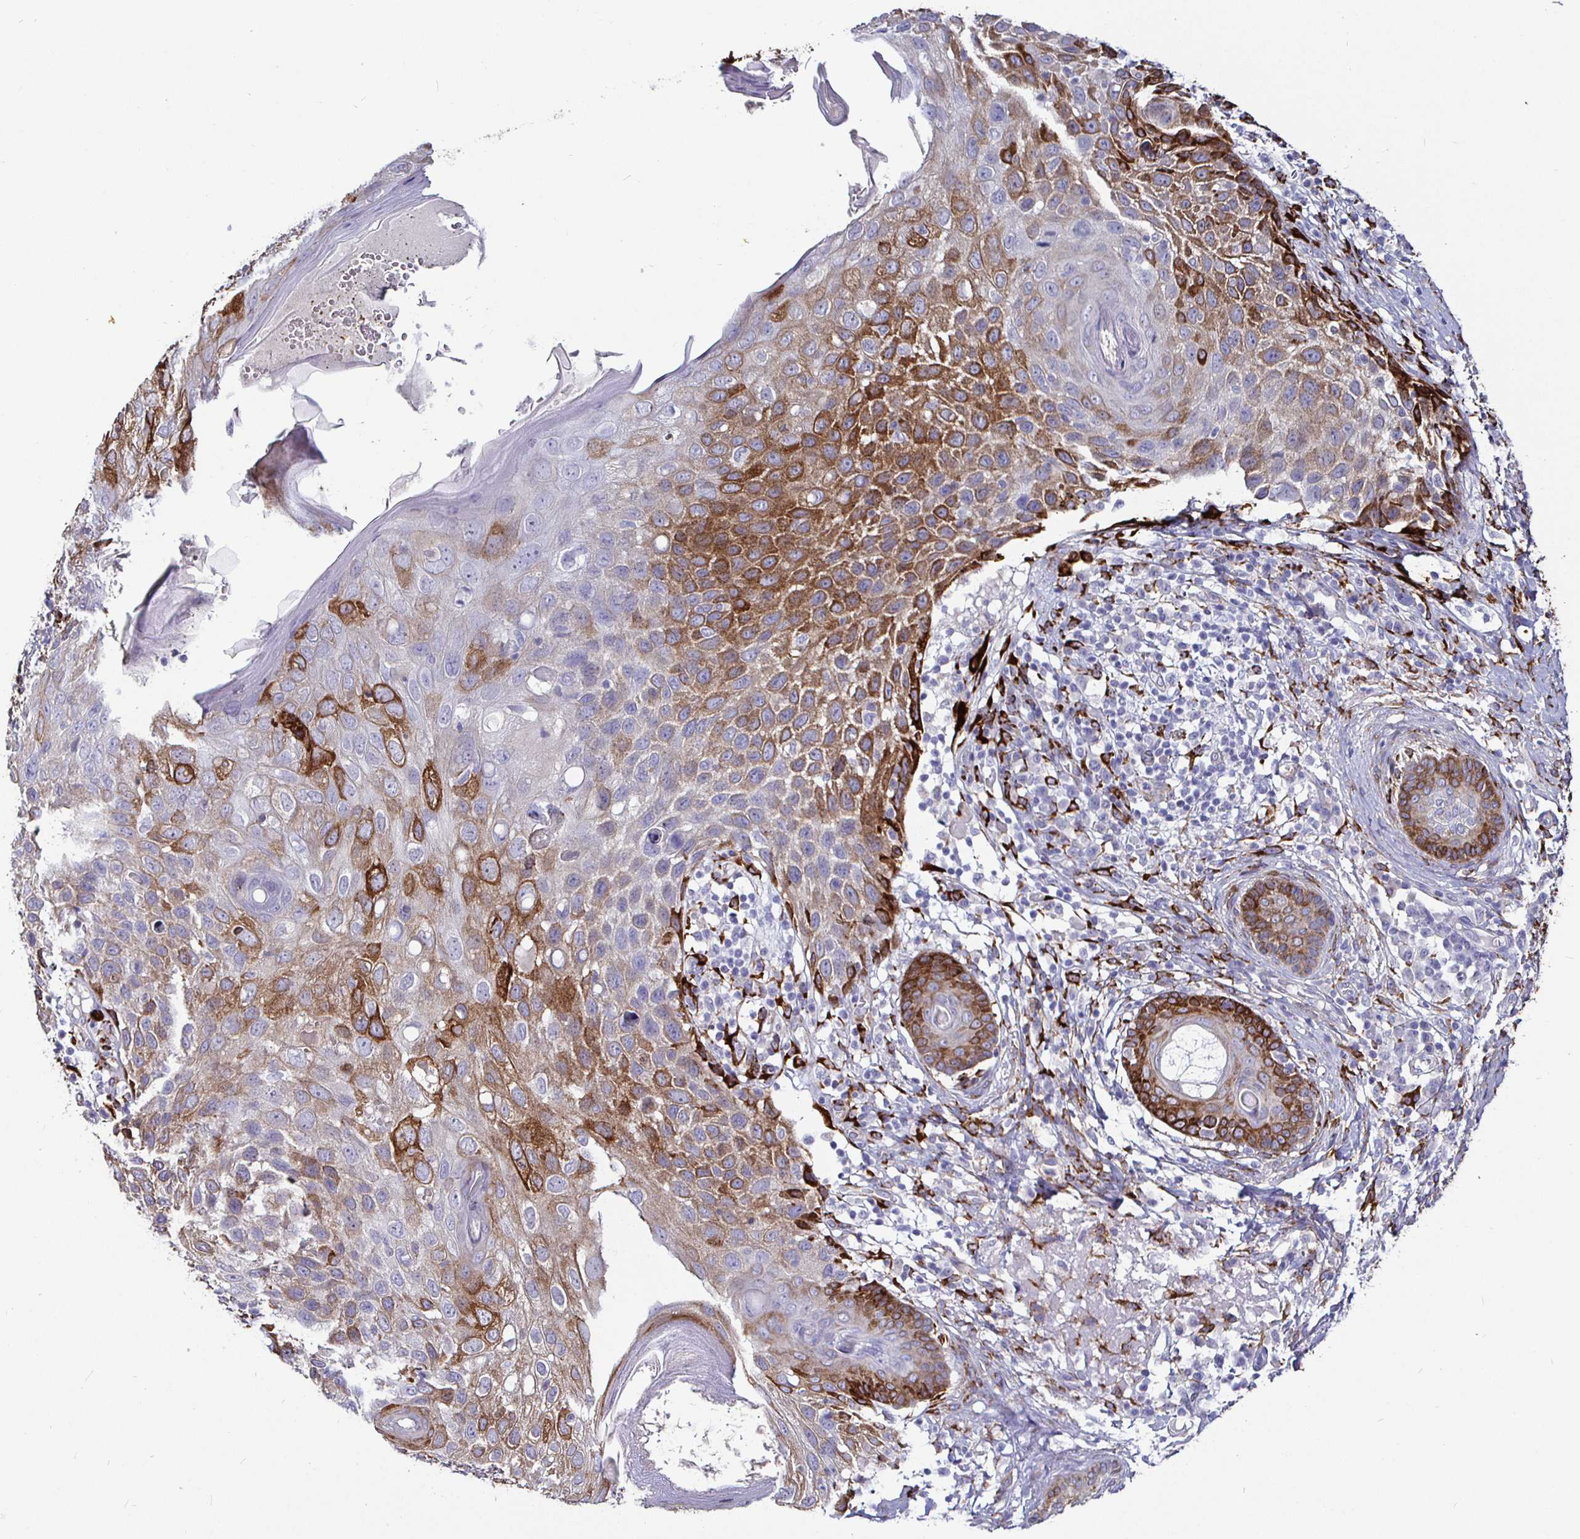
{"staining": {"intensity": "strong", "quantity": "25%-75%", "location": "cytoplasmic/membranous"}, "tissue": "skin cancer", "cell_type": "Tumor cells", "image_type": "cancer", "snomed": [{"axis": "morphology", "description": "Squamous cell carcinoma, NOS"}, {"axis": "topography", "description": "Skin"}], "caption": "Immunohistochemistry of human squamous cell carcinoma (skin) demonstrates high levels of strong cytoplasmic/membranous positivity in approximately 25%-75% of tumor cells.", "gene": "P4HA2", "patient": {"sex": "female", "age": 87}}